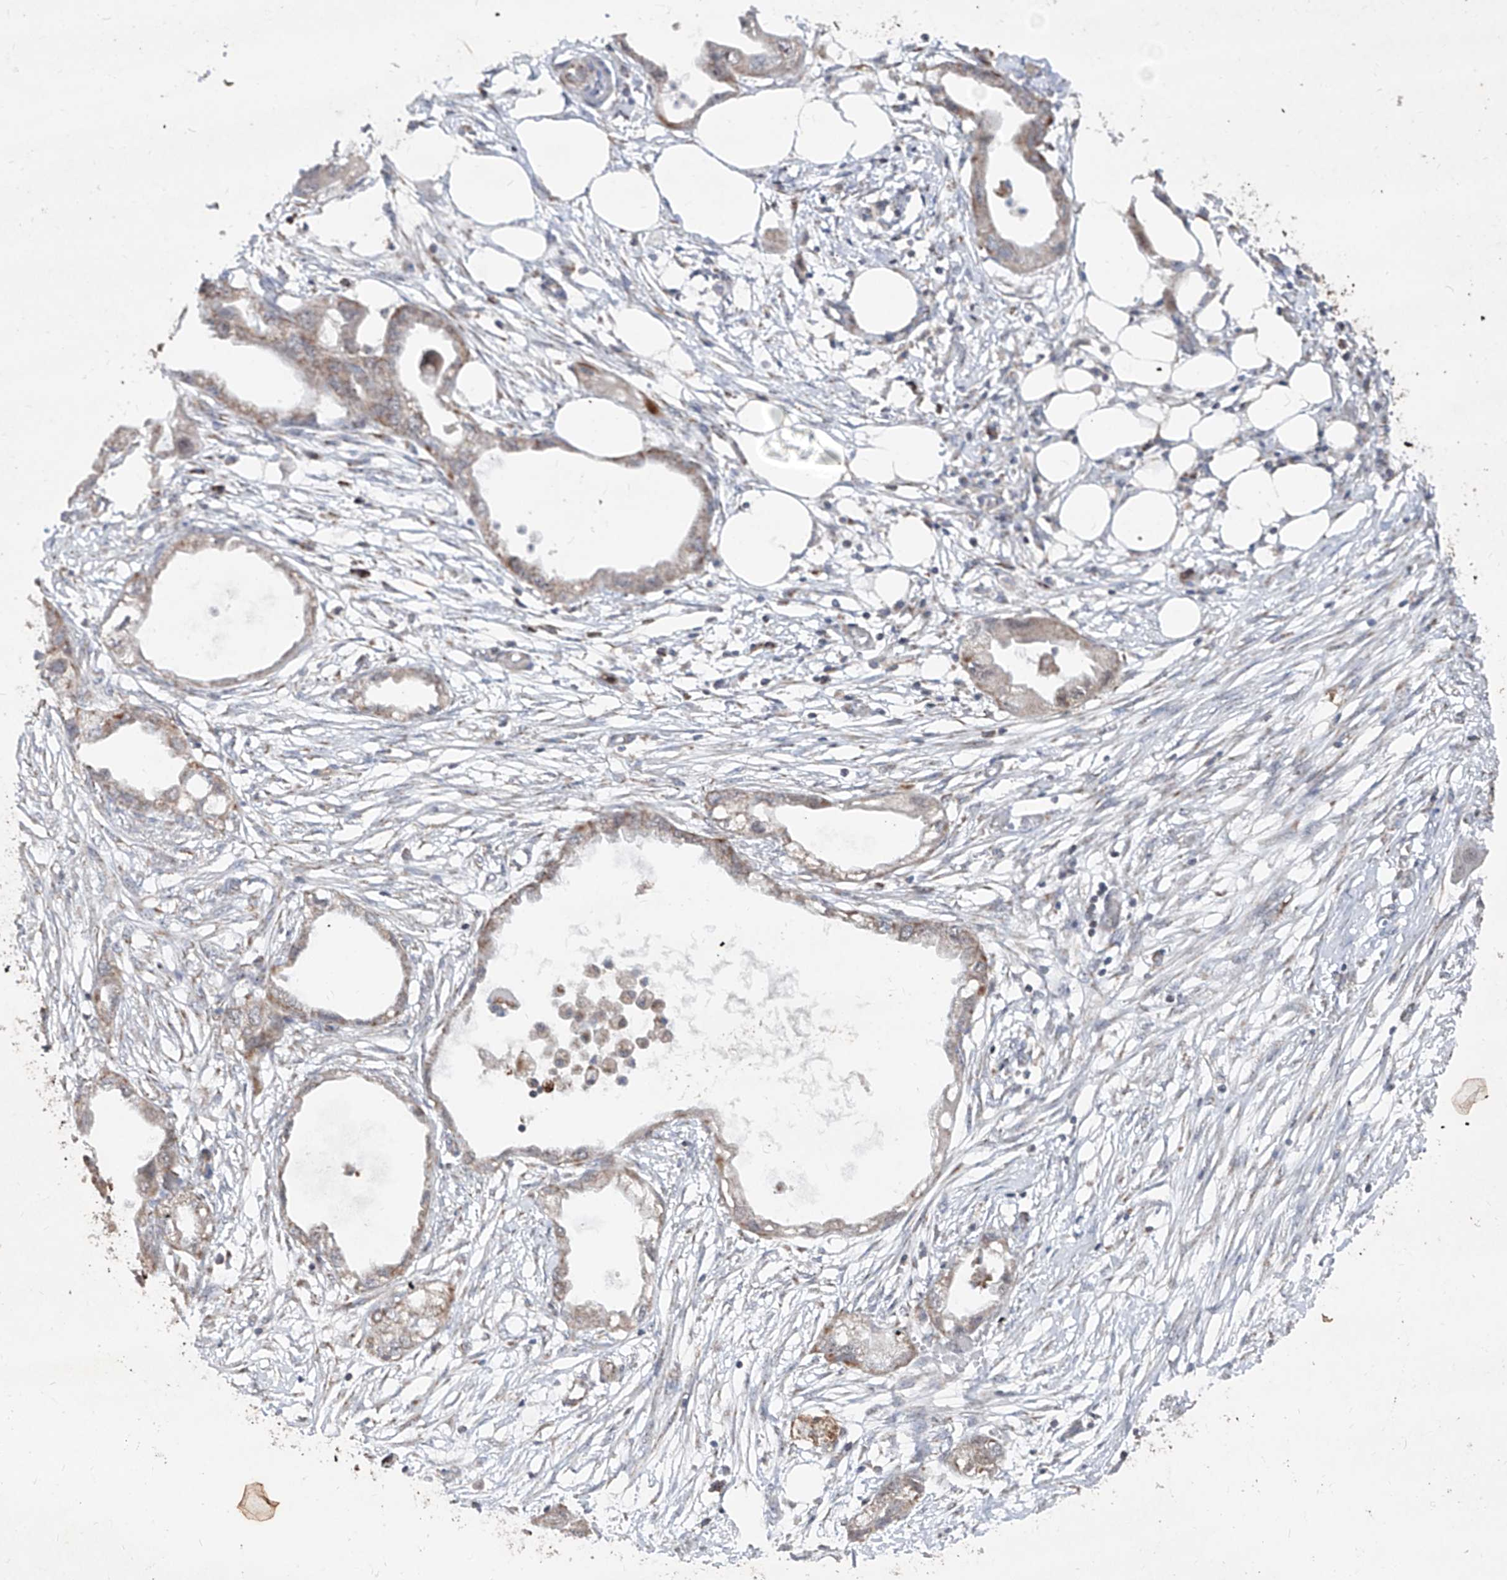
{"staining": {"intensity": "weak", "quantity": "25%-75%", "location": "cytoplasmic/membranous"}, "tissue": "endometrial cancer", "cell_type": "Tumor cells", "image_type": "cancer", "snomed": [{"axis": "morphology", "description": "Adenocarcinoma, NOS"}, {"axis": "morphology", "description": "Adenocarcinoma, metastatic, NOS"}, {"axis": "topography", "description": "Adipose tissue"}, {"axis": "topography", "description": "Endometrium"}], "caption": "Protein analysis of endometrial cancer (metastatic adenocarcinoma) tissue exhibits weak cytoplasmic/membranous expression in approximately 25%-75% of tumor cells.", "gene": "NDUFB3", "patient": {"sex": "female", "age": 67}}